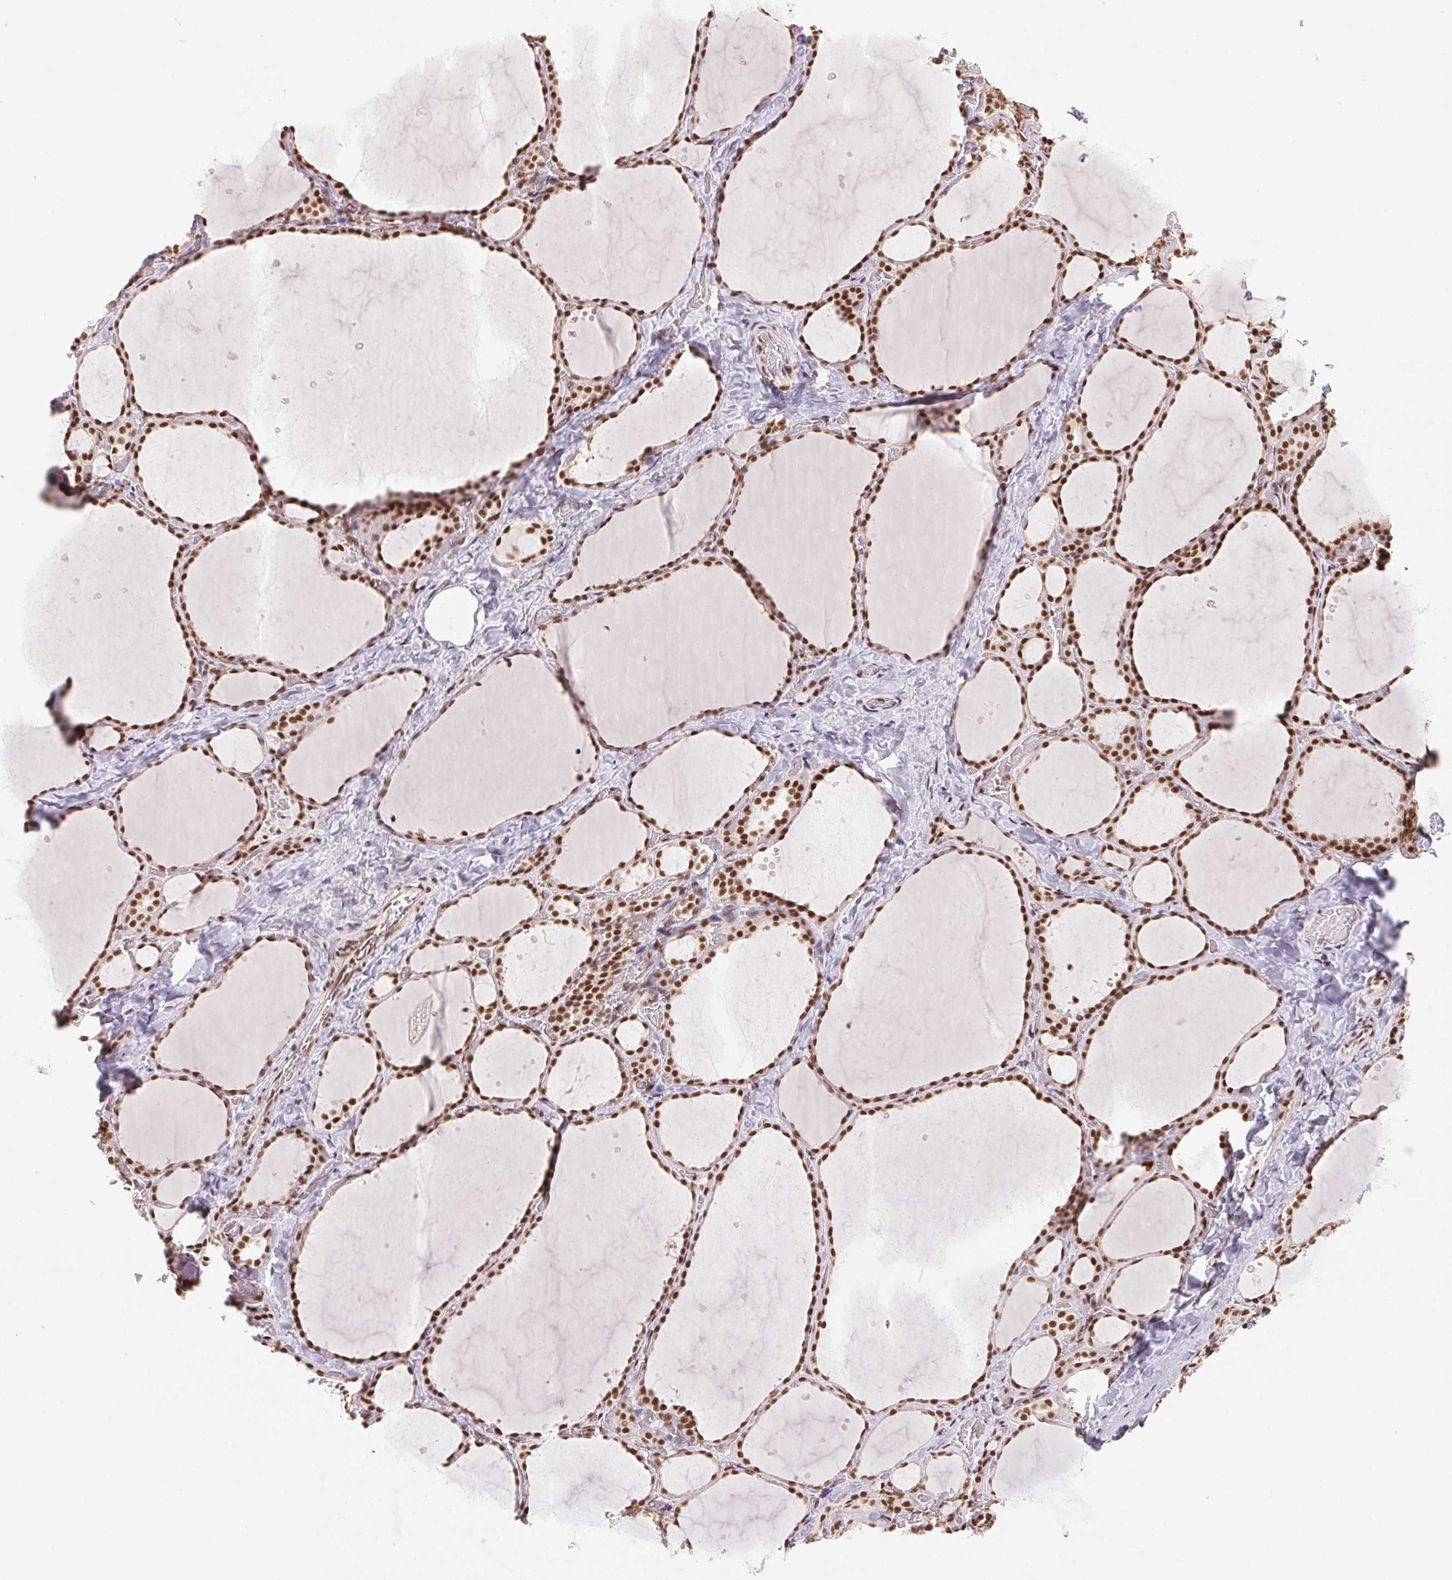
{"staining": {"intensity": "strong", "quantity": ">75%", "location": "nuclear"}, "tissue": "thyroid gland", "cell_type": "Glandular cells", "image_type": "normal", "snomed": [{"axis": "morphology", "description": "Normal tissue, NOS"}, {"axis": "topography", "description": "Thyroid gland"}], "caption": "The micrograph shows staining of benign thyroid gland, revealing strong nuclear protein staining (brown color) within glandular cells.", "gene": "IK", "patient": {"sex": "female", "age": 36}}